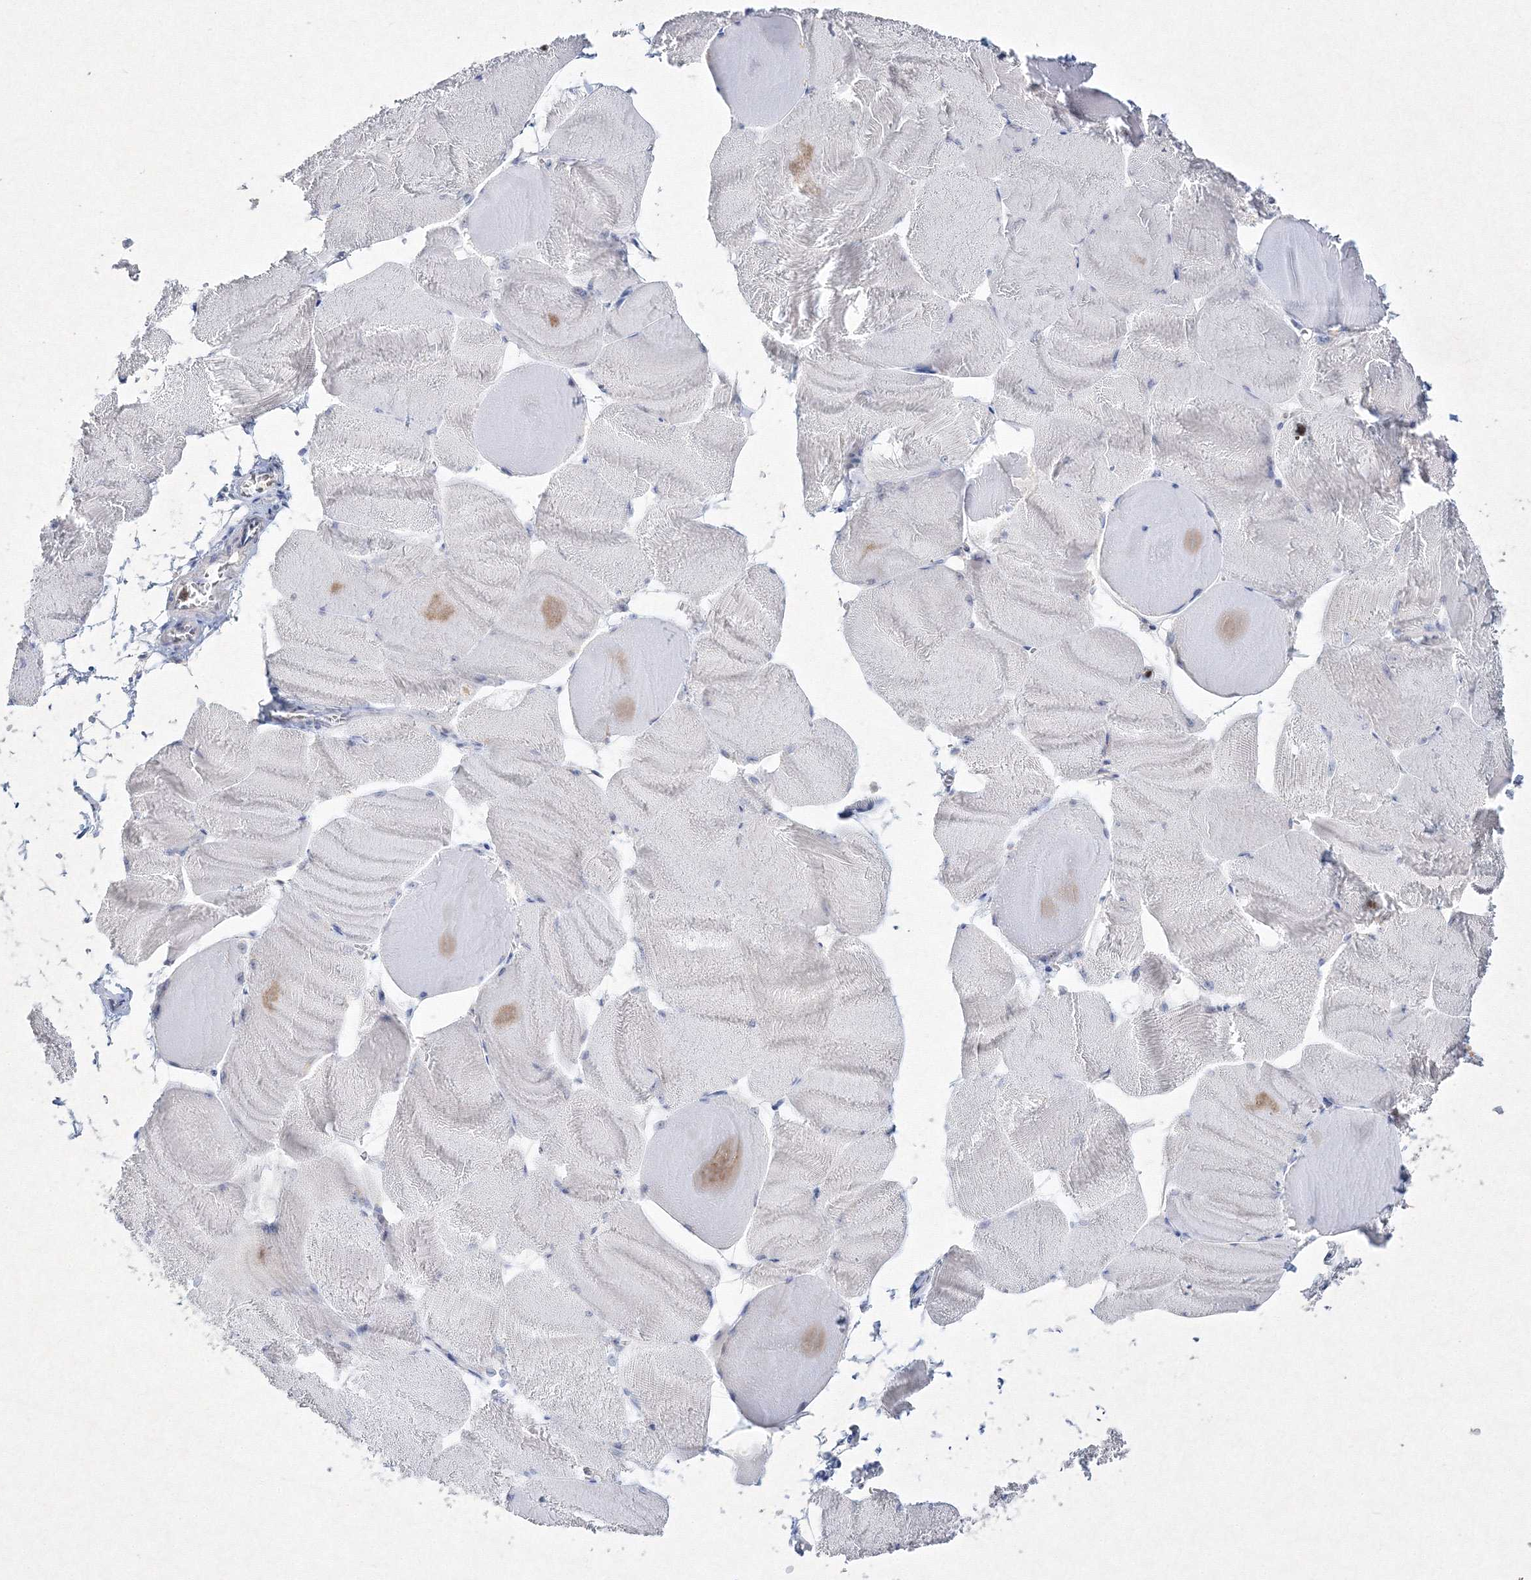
{"staining": {"intensity": "negative", "quantity": "none", "location": "none"}, "tissue": "skeletal muscle", "cell_type": "Myocytes", "image_type": "normal", "snomed": [{"axis": "morphology", "description": "Normal tissue, NOS"}, {"axis": "morphology", "description": "Basal cell carcinoma"}, {"axis": "topography", "description": "Skeletal muscle"}], "caption": "High power microscopy micrograph of an immunohistochemistry image of benign skeletal muscle, revealing no significant positivity in myocytes.", "gene": "HCST", "patient": {"sex": "female", "age": 64}}